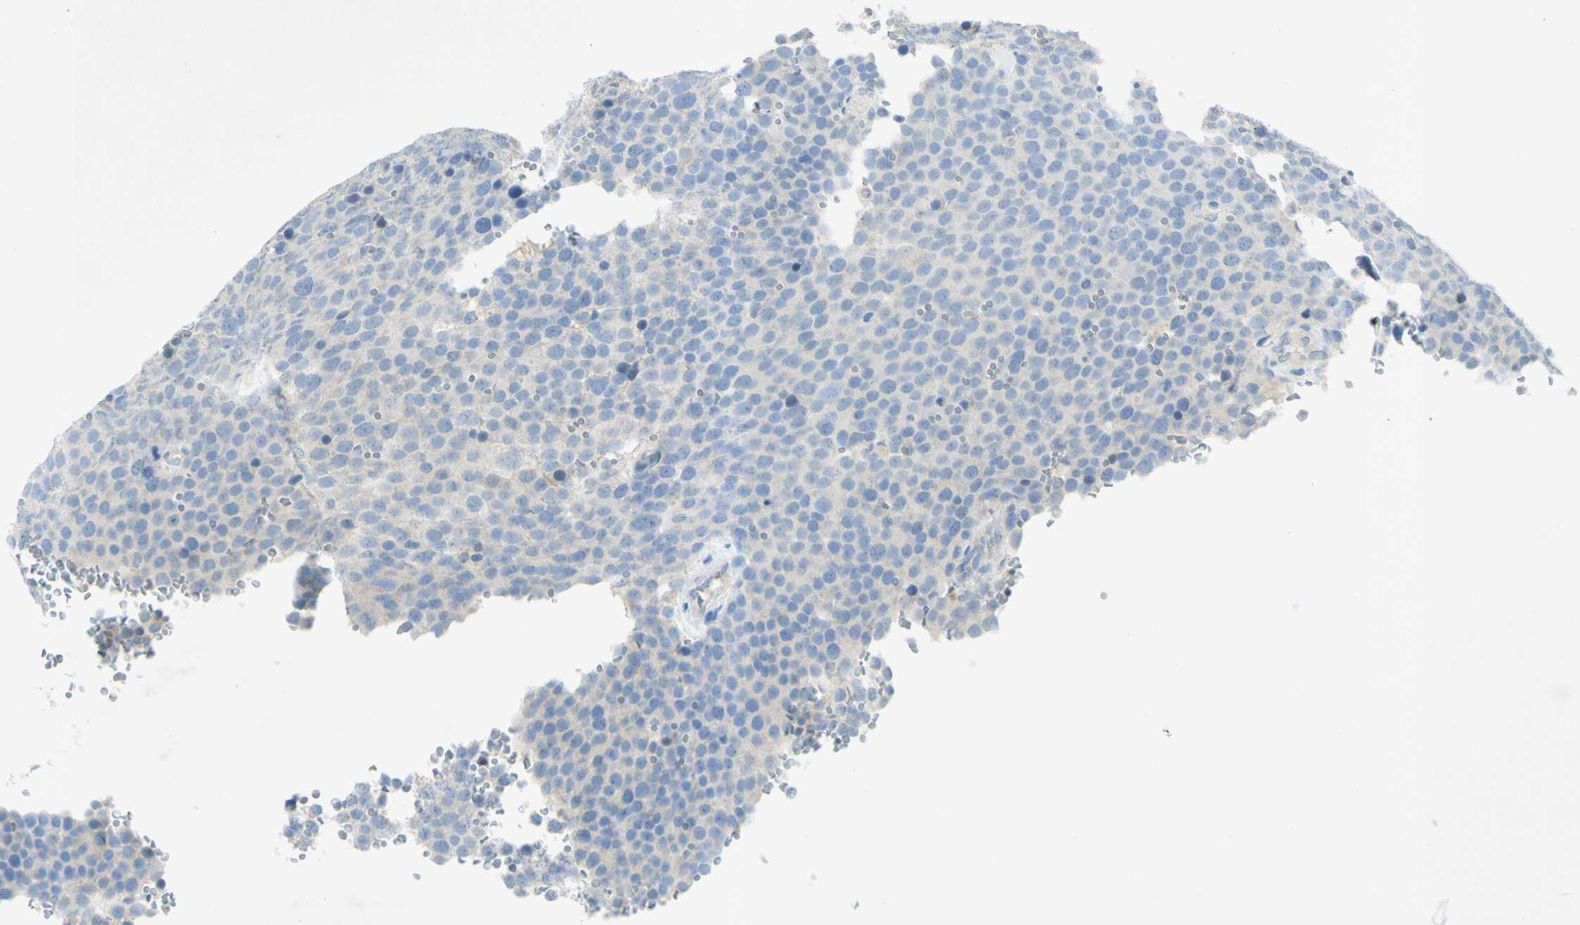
{"staining": {"intensity": "negative", "quantity": "none", "location": "none"}, "tissue": "testis cancer", "cell_type": "Tumor cells", "image_type": "cancer", "snomed": [{"axis": "morphology", "description": "Seminoma, NOS"}, {"axis": "topography", "description": "Testis"}], "caption": "Protein analysis of seminoma (testis) exhibits no significant staining in tumor cells. (DAB (3,3'-diaminobenzidine) immunohistochemistry (IHC) visualized using brightfield microscopy, high magnification).", "gene": "GDF15", "patient": {"sex": "male", "age": 71}}